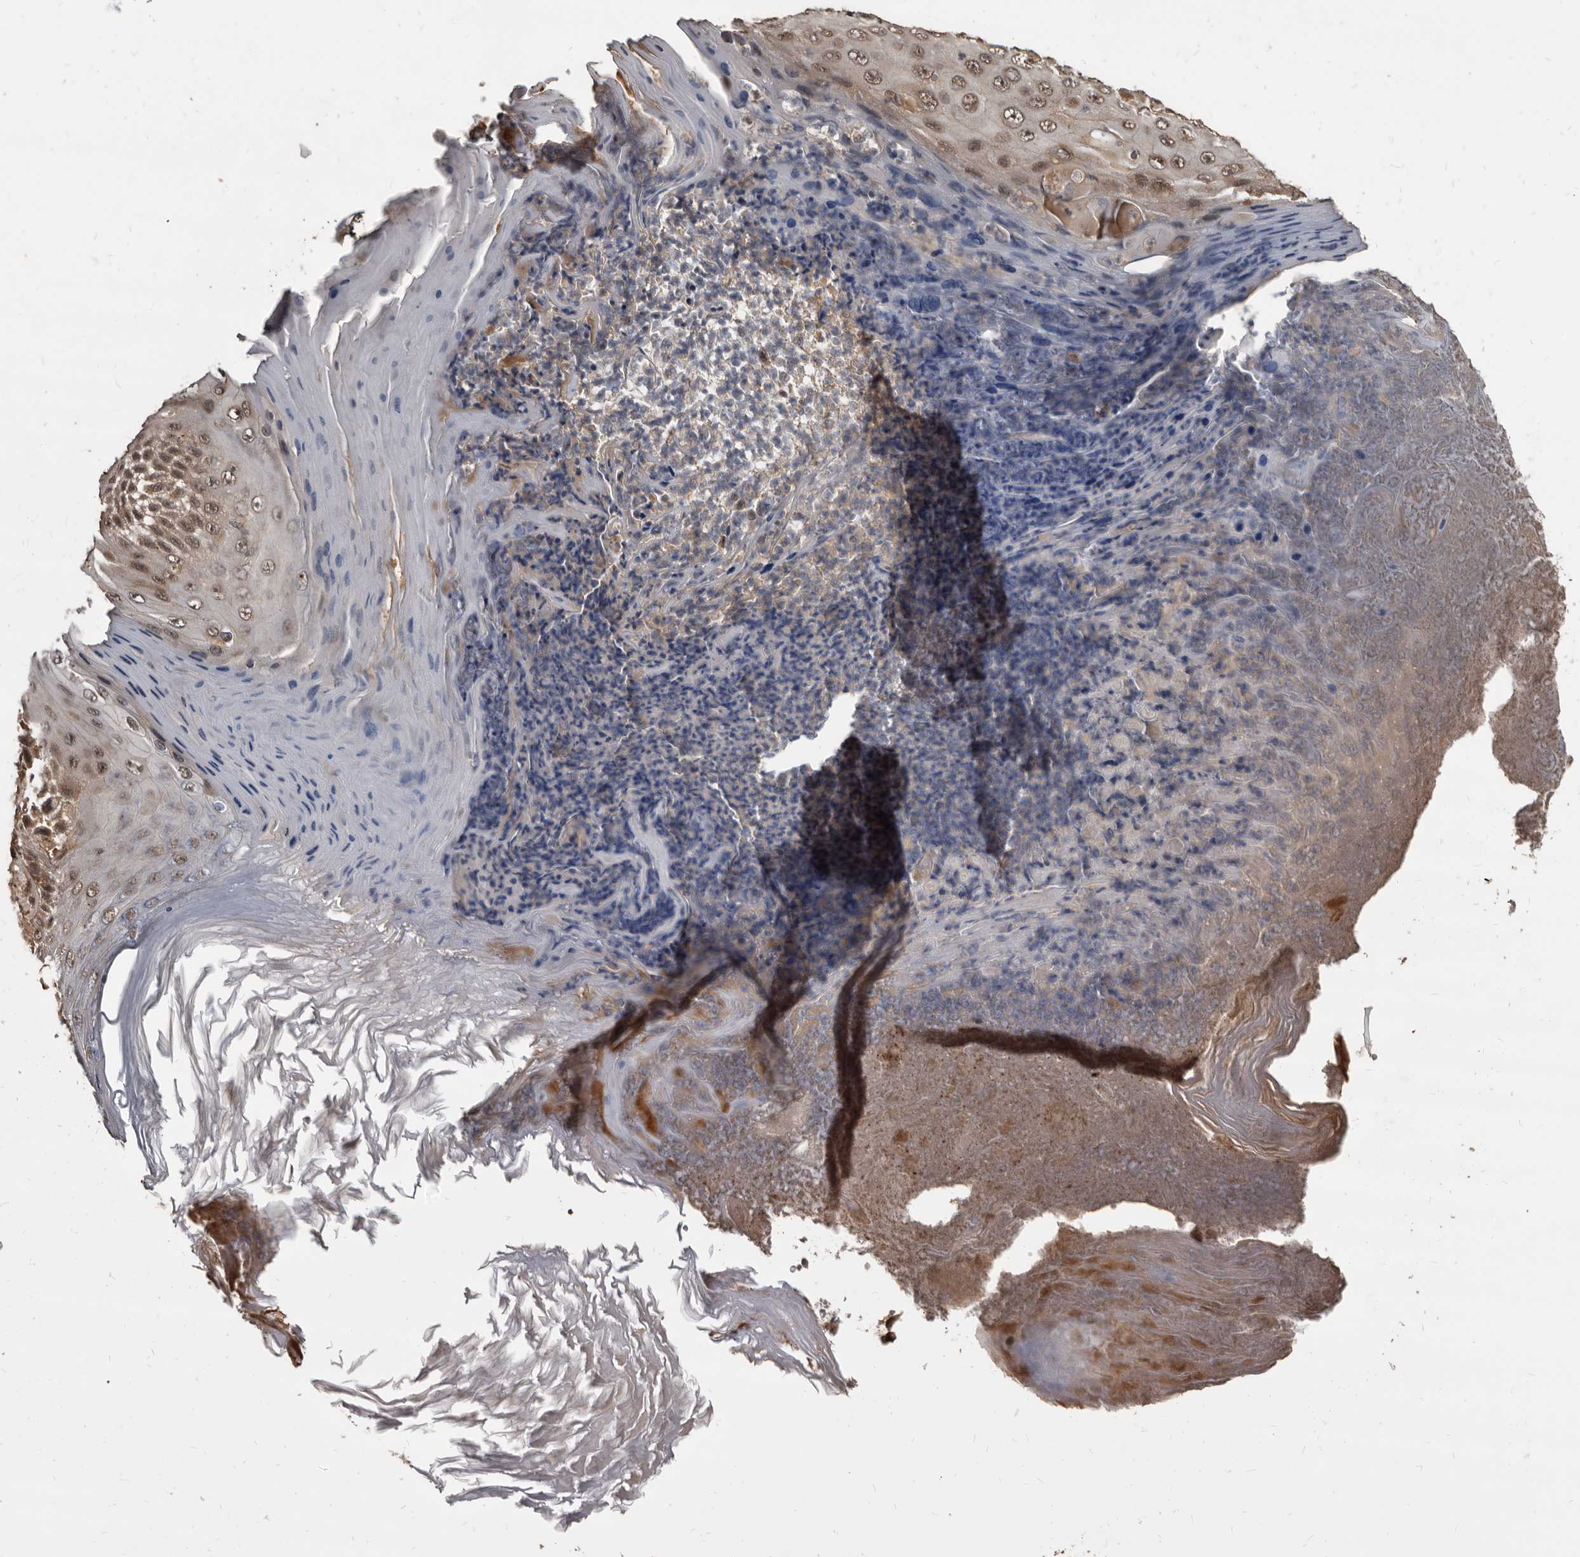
{"staining": {"intensity": "moderate", "quantity": ">75%", "location": "cytoplasmic/membranous,nuclear"}, "tissue": "skin cancer", "cell_type": "Tumor cells", "image_type": "cancer", "snomed": [{"axis": "morphology", "description": "Squamous cell carcinoma, NOS"}, {"axis": "topography", "description": "Skin"}], "caption": "DAB (3,3'-diaminobenzidine) immunohistochemical staining of skin cancer (squamous cell carcinoma) demonstrates moderate cytoplasmic/membranous and nuclear protein positivity in about >75% of tumor cells. (Stains: DAB (3,3'-diaminobenzidine) in brown, nuclei in blue, Microscopy: brightfield microscopy at high magnification).", "gene": "AHR", "patient": {"sex": "female", "age": 88}}